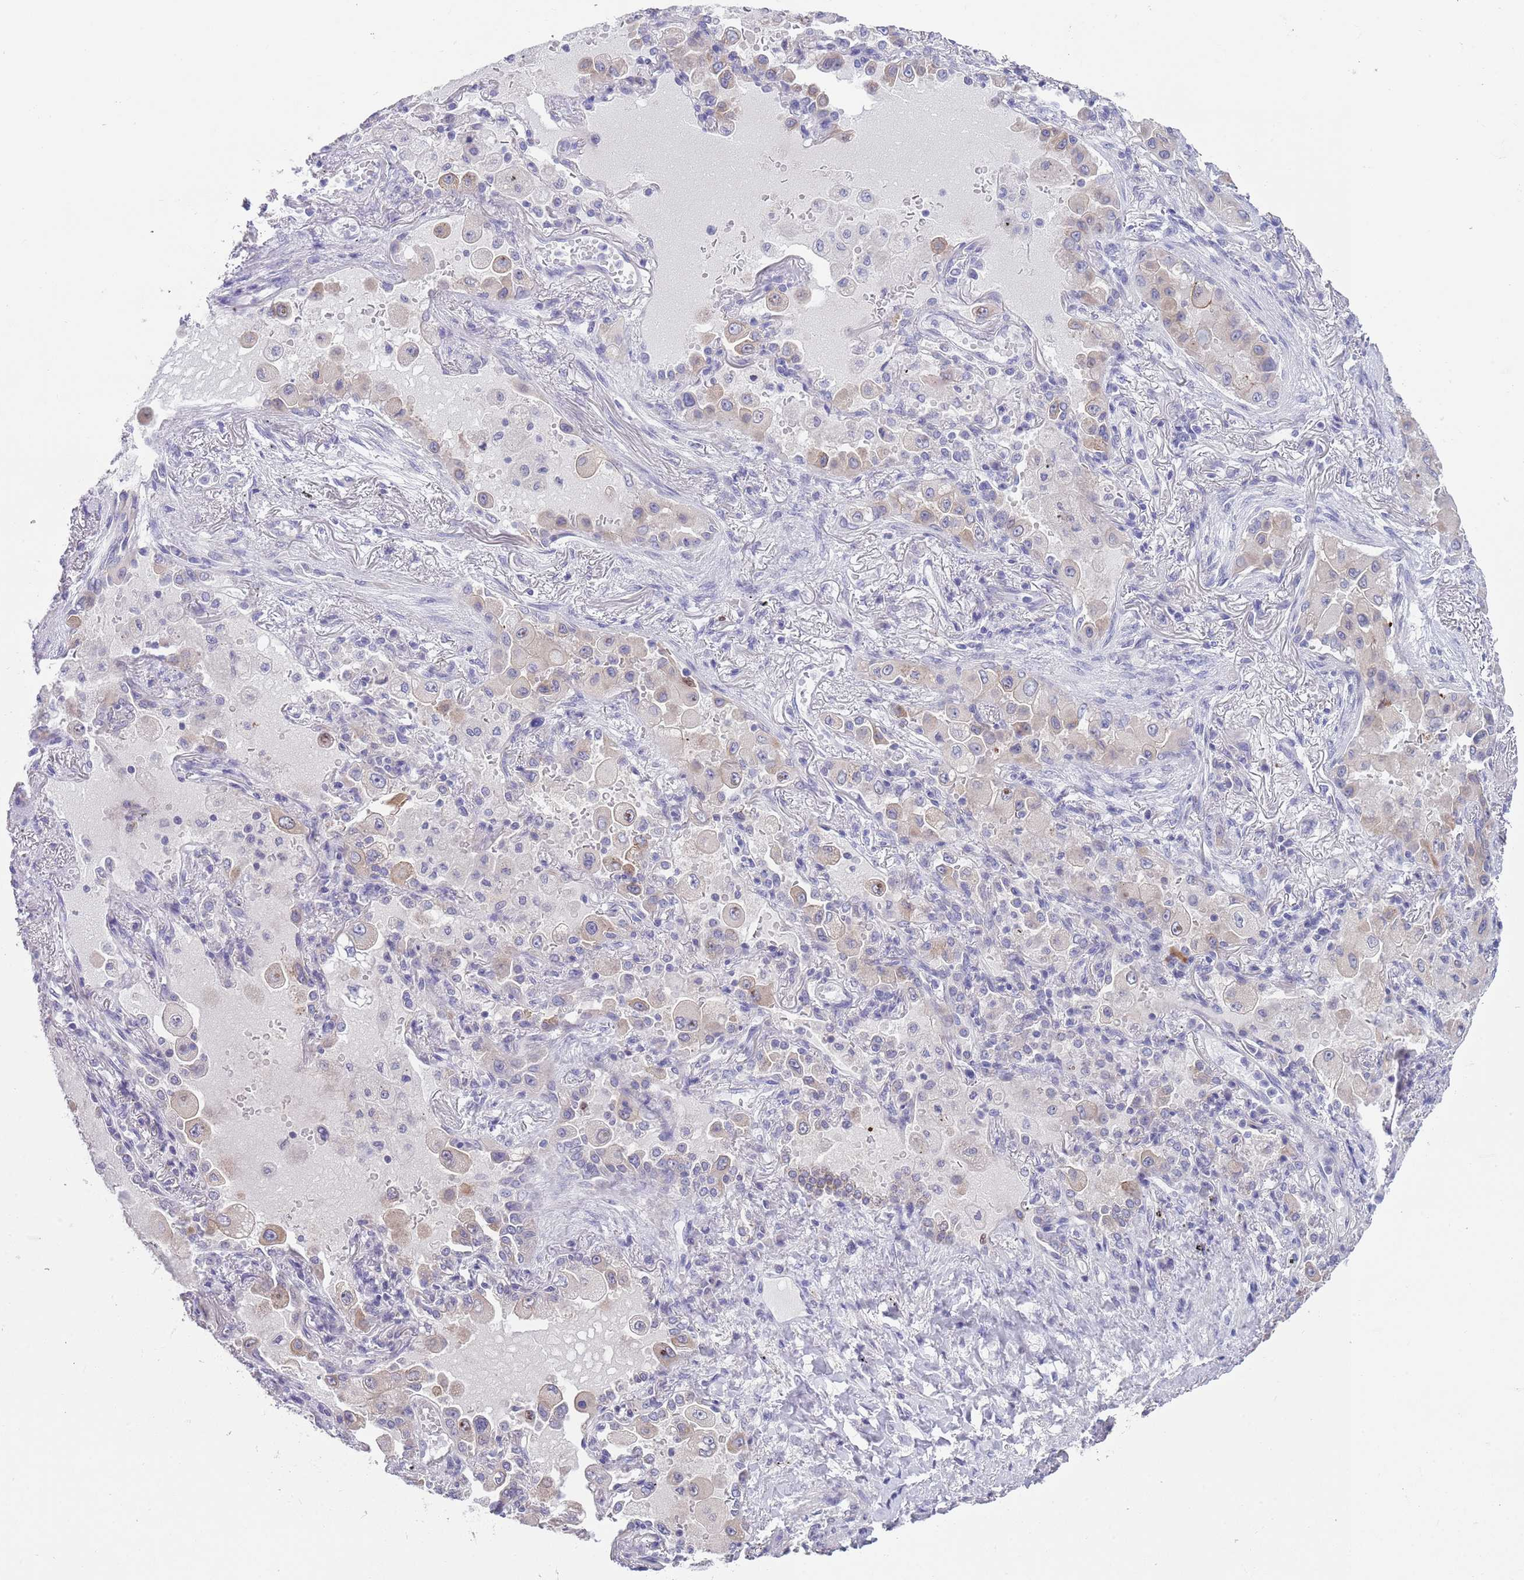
{"staining": {"intensity": "negative", "quantity": "none", "location": "none"}, "tissue": "lung cancer", "cell_type": "Tumor cells", "image_type": "cancer", "snomed": [{"axis": "morphology", "description": "Squamous cell carcinoma, NOS"}, {"axis": "topography", "description": "Lung"}], "caption": "Immunohistochemistry micrograph of human lung squamous cell carcinoma stained for a protein (brown), which demonstrates no expression in tumor cells. (DAB immunohistochemistry (IHC), high magnification).", "gene": "SPIRE2", "patient": {"sex": "male", "age": 74}}